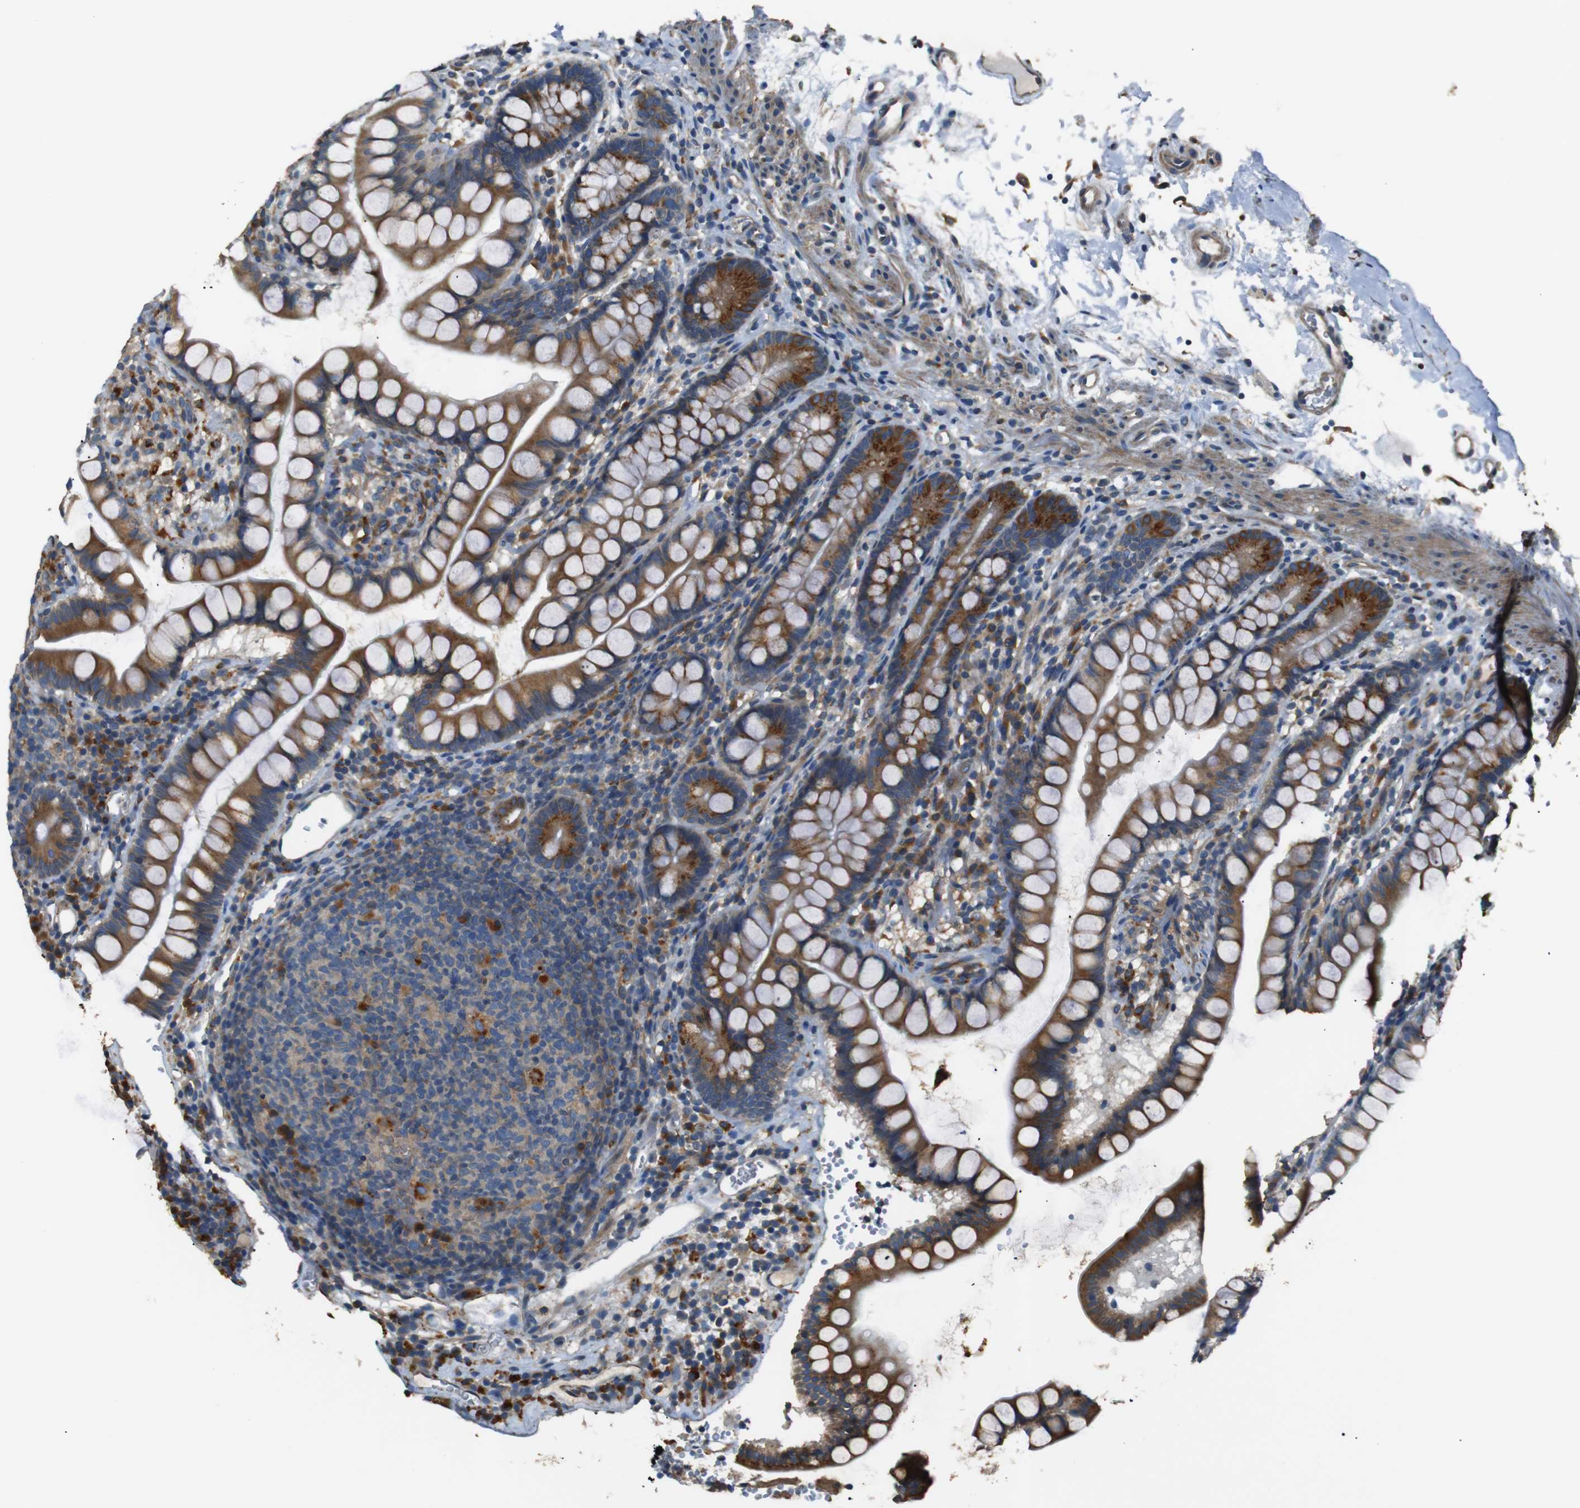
{"staining": {"intensity": "strong", "quantity": ">75%", "location": "cytoplasmic/membranous"}, "tissue": "small intestine", "cell_type": "Glandular cells", "image_type": "normal", "snomed": [{"axis": "morphology", "description": "Normal tissue, NOS"}, {"axis": "topography", "description": "Small intestine"}], "caption": "This image reveals immunohistochemistry (IHC) staining of unremarkable small intestine, with high strong cytoplasmic/membranous expression in approximately >75% of glandular cells.", "gene": "TMED2", "patient": {"sex": "female", "age": 84}}